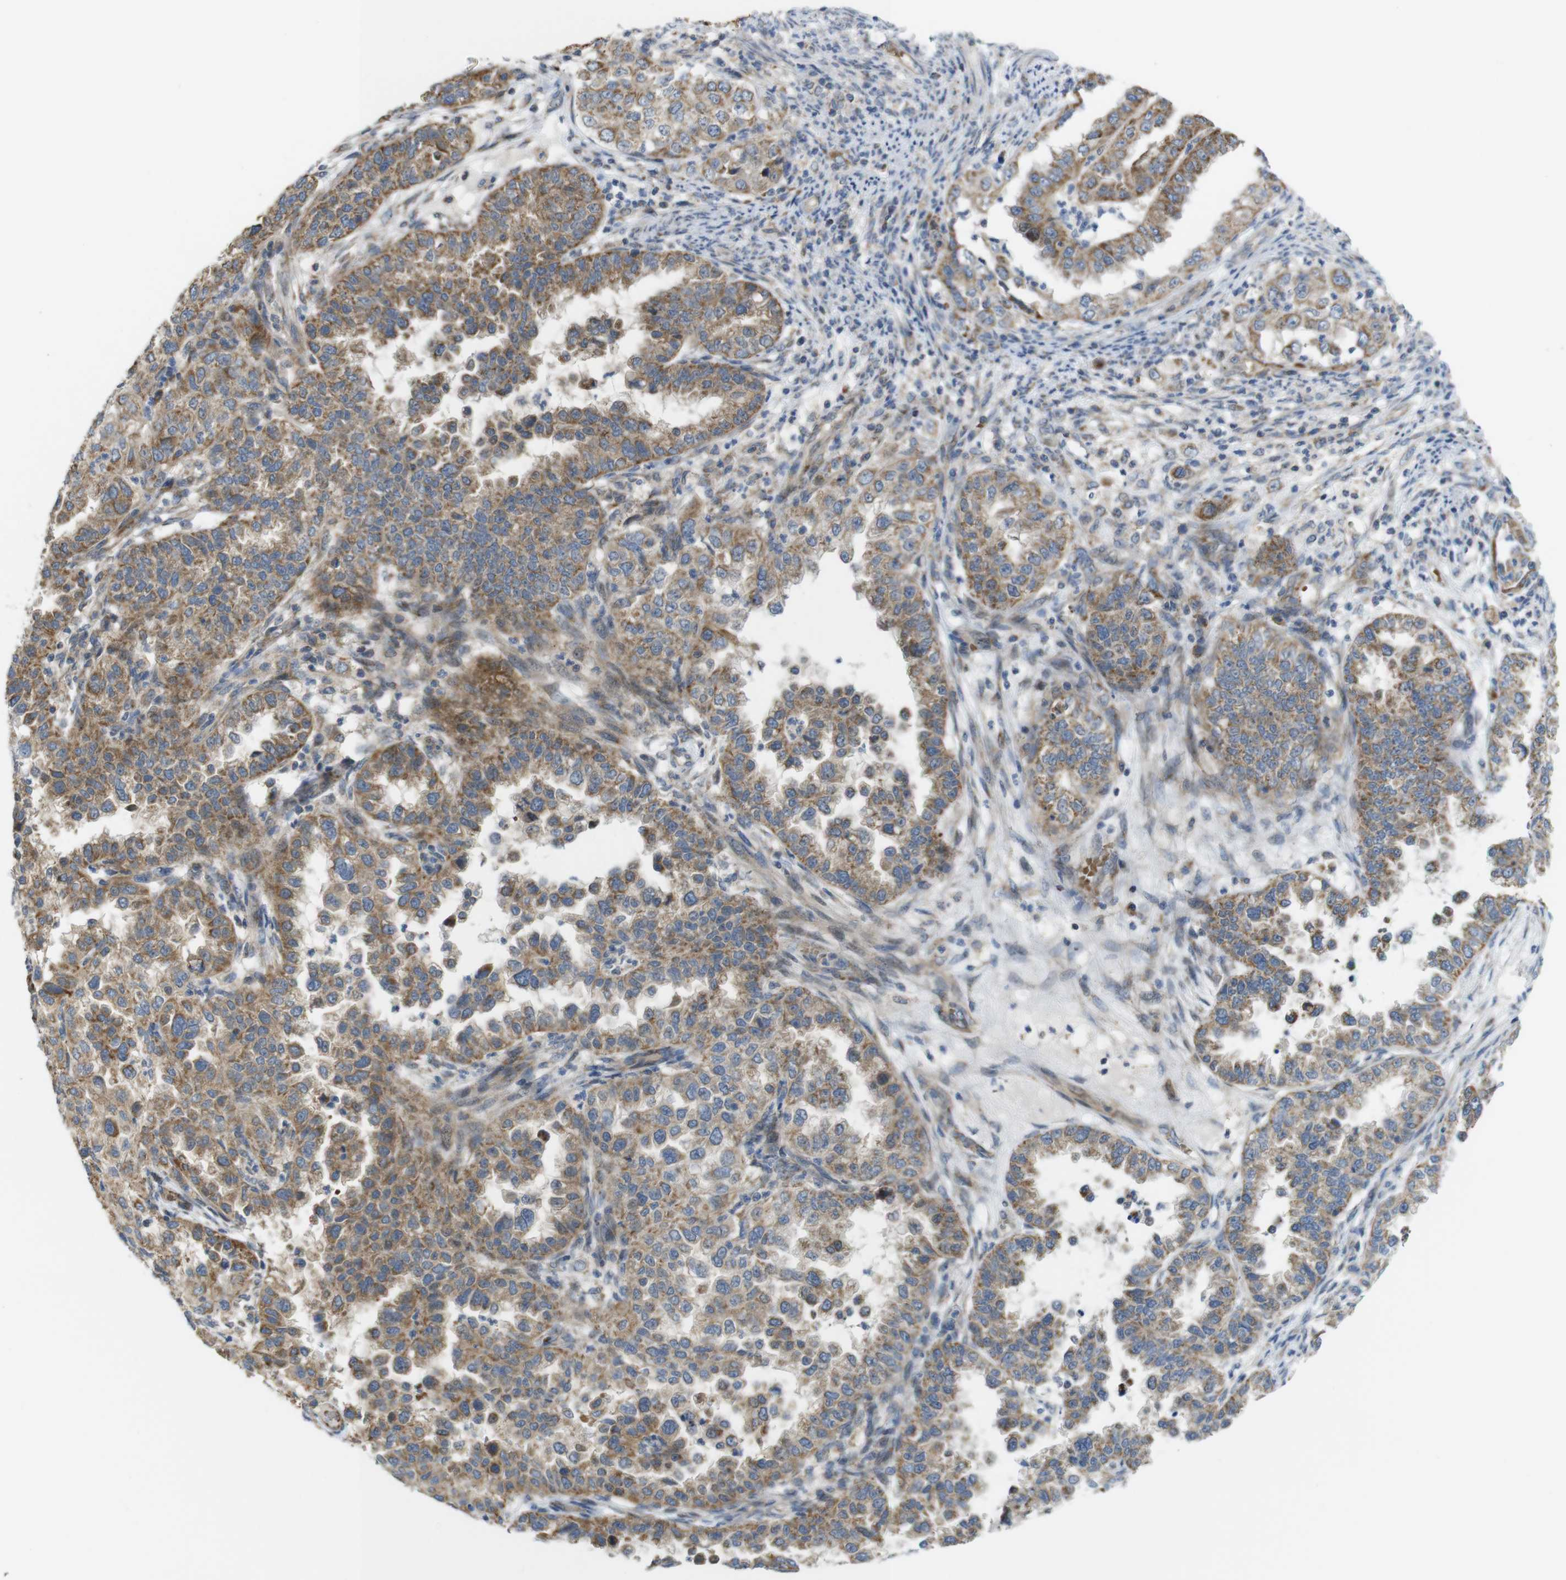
{"staining": {"intensity": "moderate", "quantity": ">75%", "location": "cytoplasmic/membranous"}, "tissue": "endometrial cancer", "cell_type": "Tumor cells", "image_type": "cancer", "snomed": [{"axis": "morphology", "description": "Adenocarcinoma, NOS"}, {"axis": "topography", "description": "Endometrium"}], "caption": "Moderate cytoplasmic/membranous protein positivity is seen in approximately >75% of tumor cells in adenocarcinoma (endometrial).", "gene": "MARCHF1", "patient": {"sex": "female", "age": 85}}